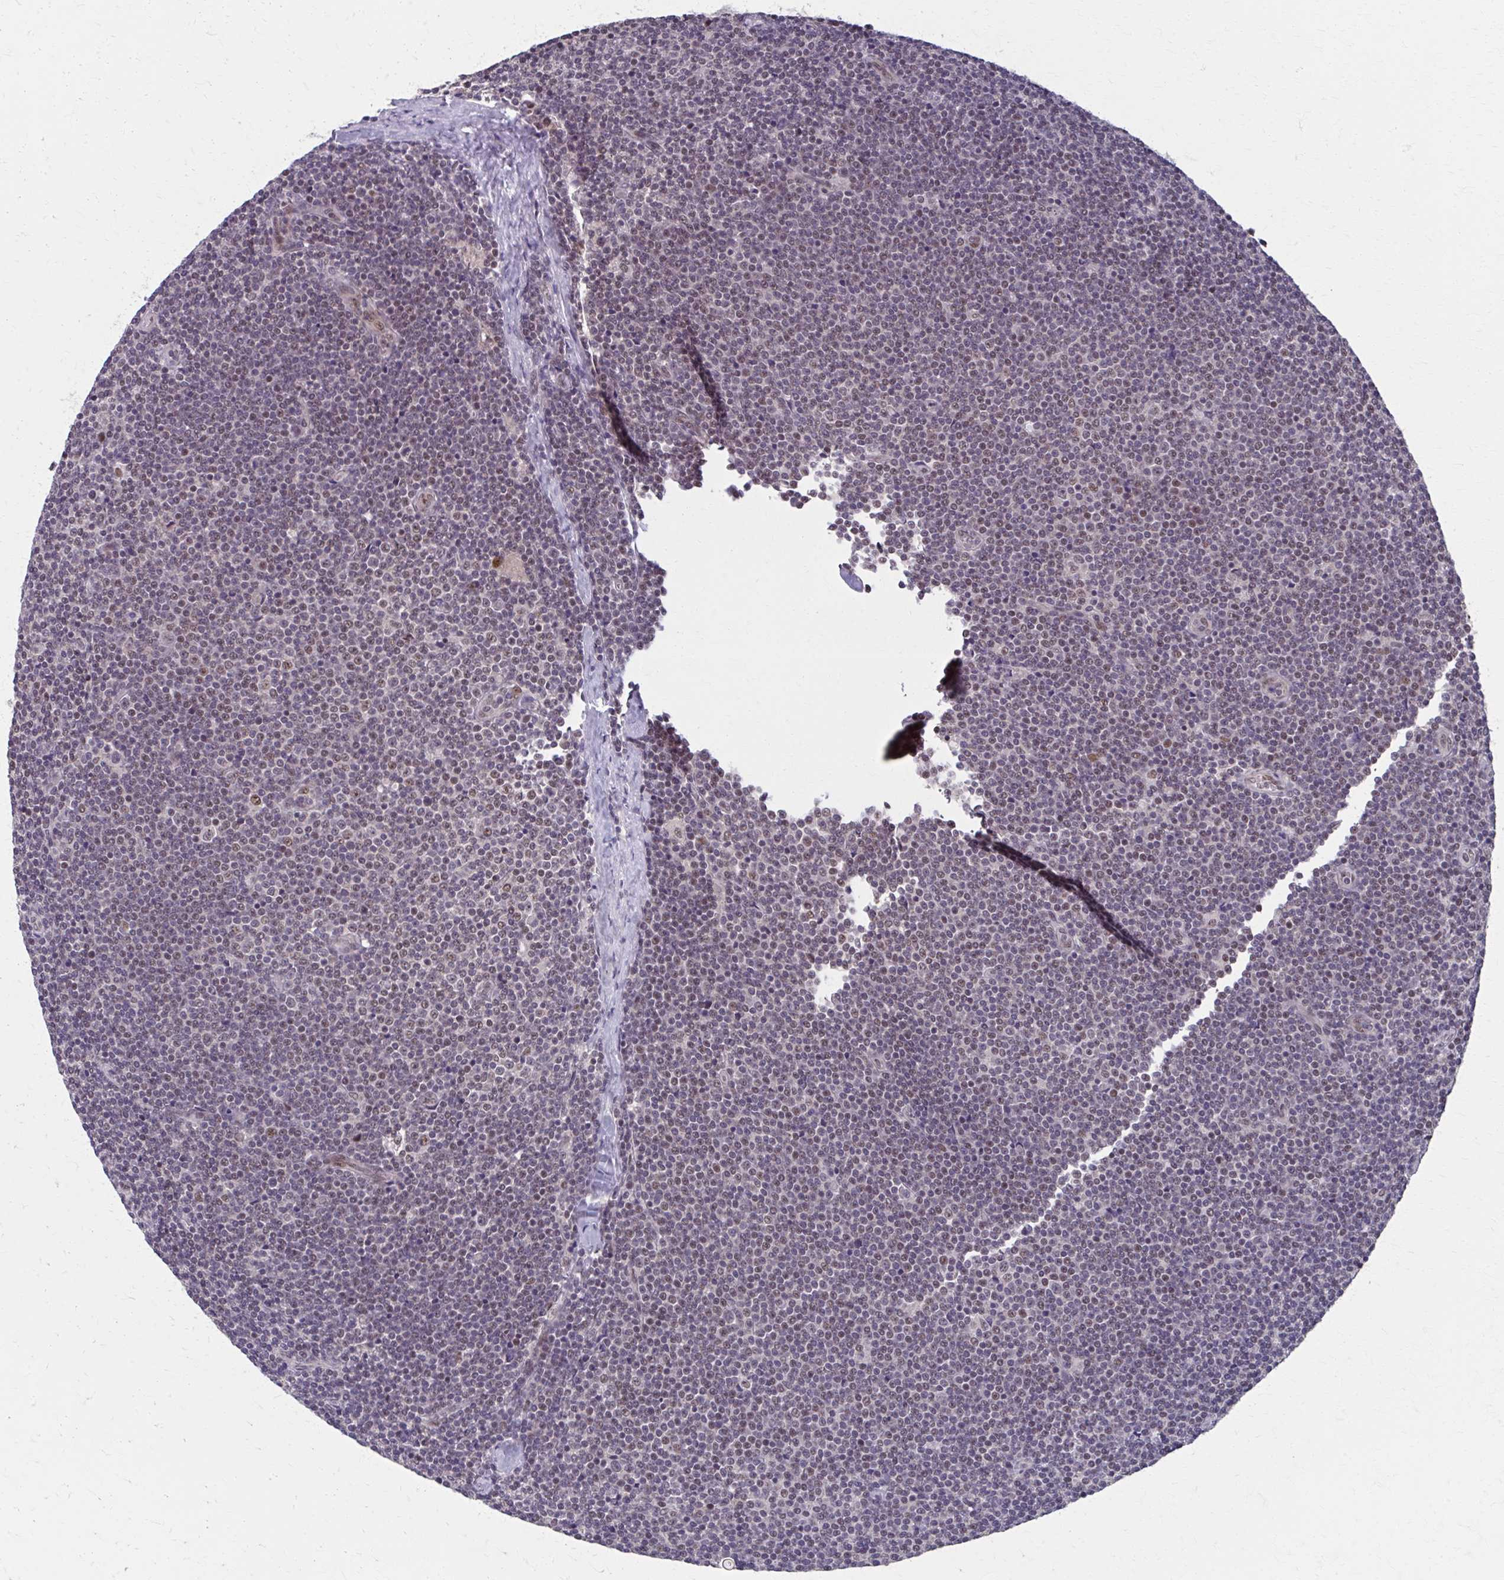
{"staining": {"intensity": "weak", "quantity": "<25%", "location": "nuclear"}, "tissue": "lymphoma", "cell_type": "Tumor cells", "image_type": "cancer", "snomed": [{"axis": "morphology", "description": "Malignant lymphoma, non-Hodgkin's type, Low grade"}, {"axis": "topography", "description": "Lymph node"}], "caption": "Image shows no protein staining in tumor cells of malignant lymphoma, non-Hodgkin's type (low-grade) tissue.", "gene": "SETBP1", "patient": {"sex": "male", "age": 48}}